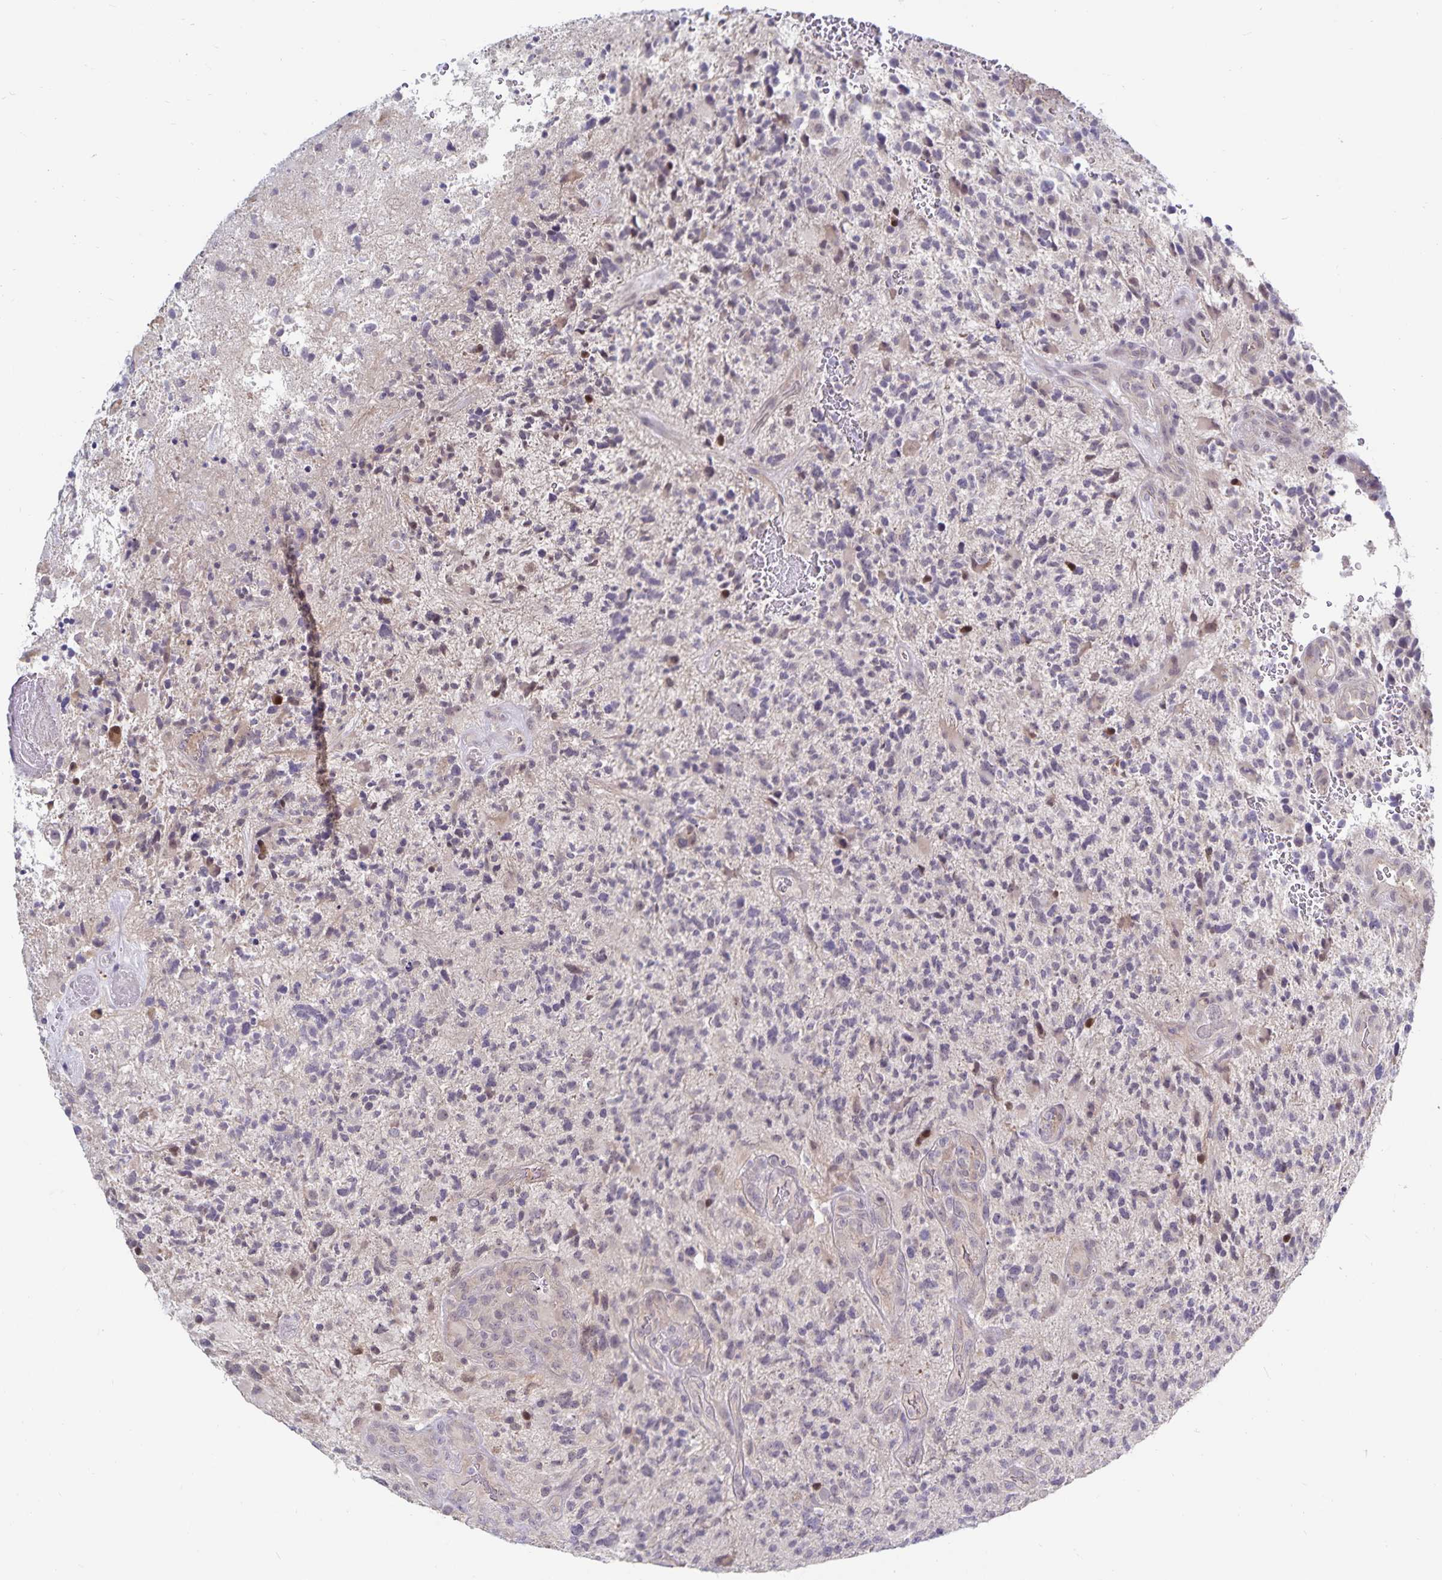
{"staining": {"intensity": "negative", "quantity": "none", "location": "none"}, "tissue": "glioma", "cell_type": "Tumor cells", "image_type": "cancer", "snomed": [{"axis": "morphology", "description": "Glioma, malignant, High grade"}, {"axis": "topography", "description": "Brain"}], "caption": "Human high-grade glioma (malignant) stained for a protein using IHC displays no staining in tumor cells.", "gene": "CDKN2B", "patient": {"sex": "female", "age": 71}}